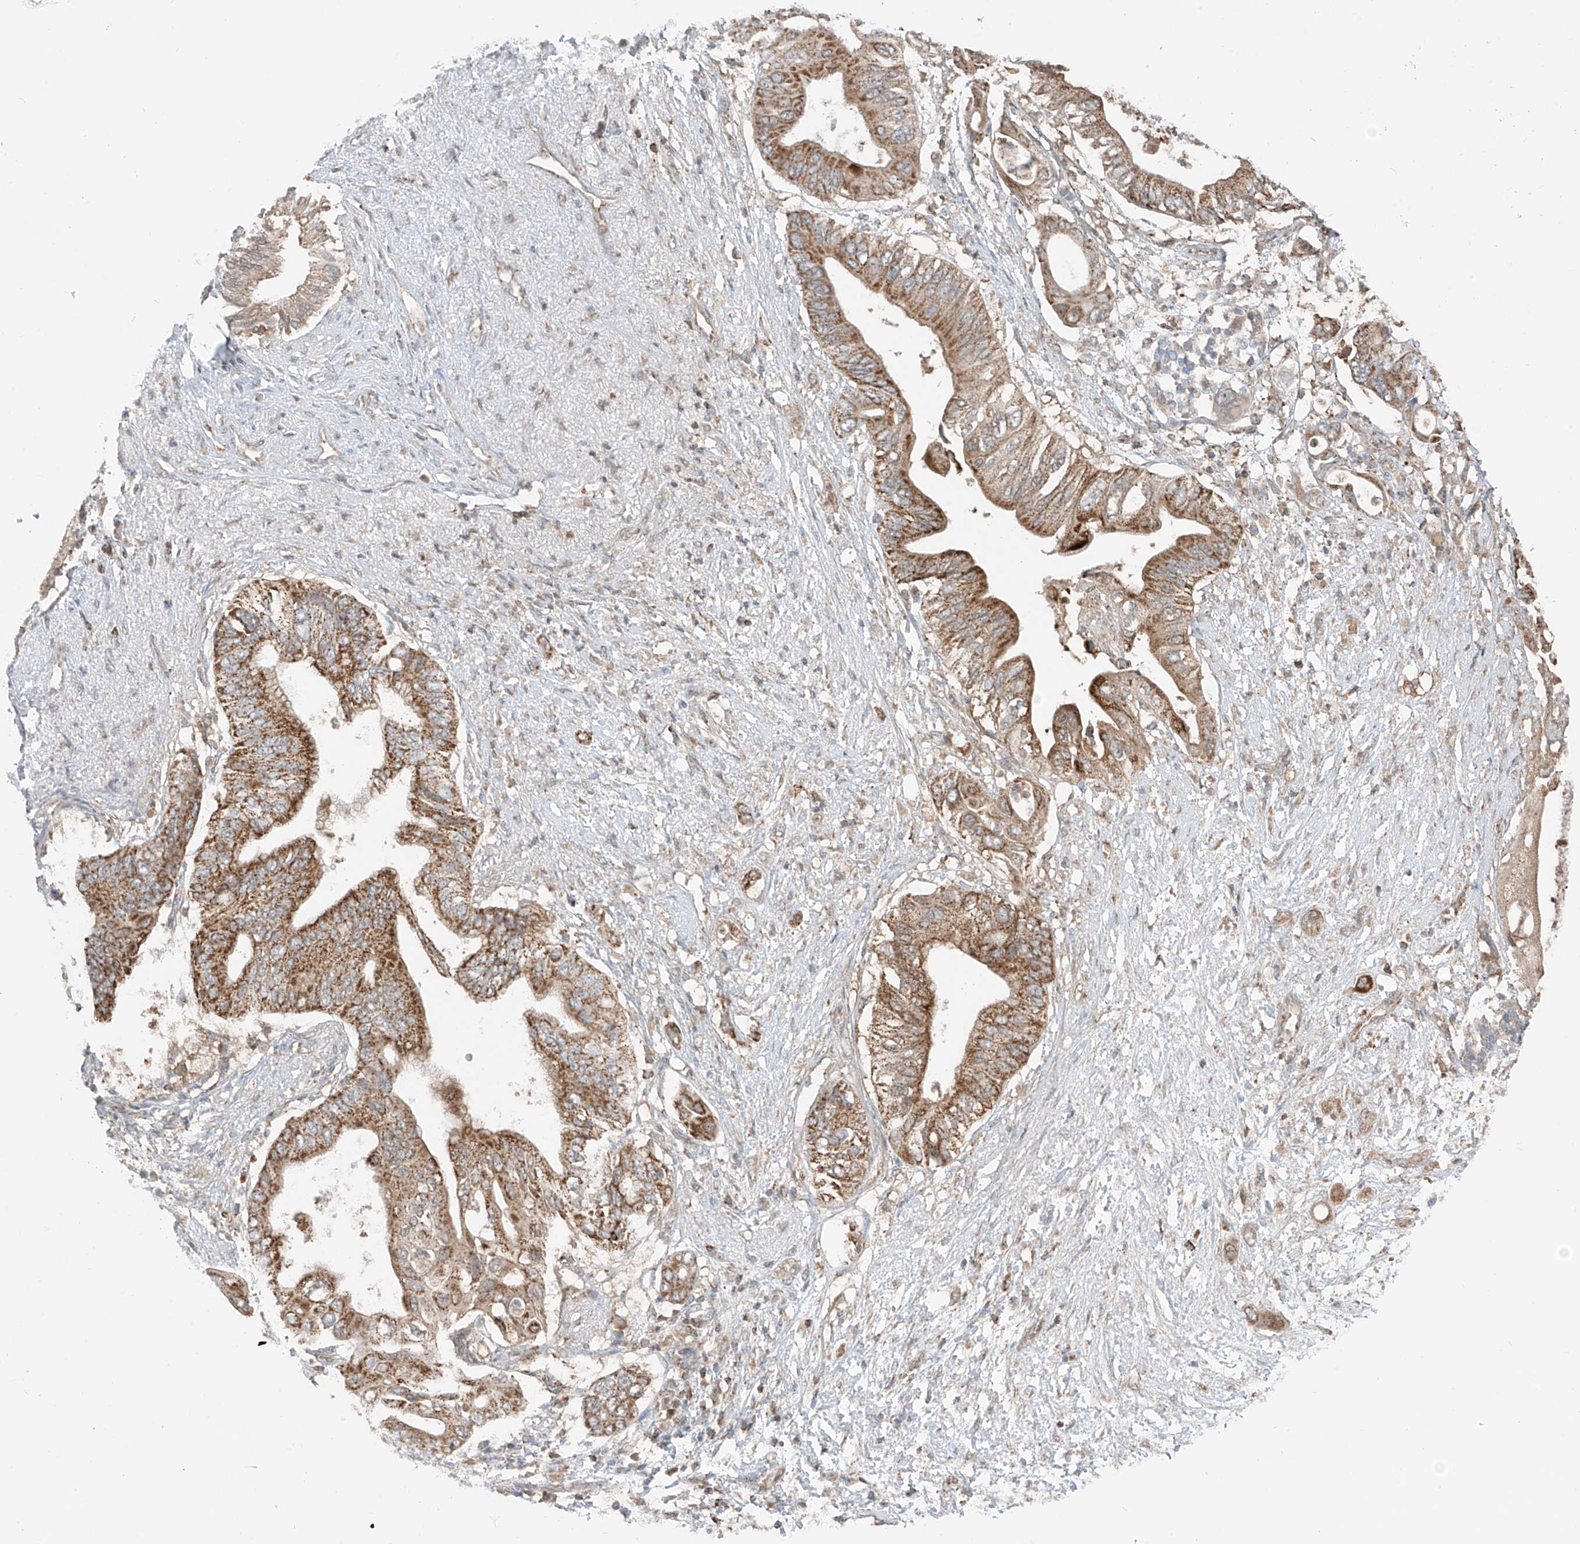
{"staining": {"intensity": "moderate", "quantity": ">75%", "location": "cytoplasmic/membranous"}, "tissue": "pancreatic cancer", "cell_type": "Tumor cells", "image_type": "cancer", "snomed": [{"axis": "morphology", "description": "Adenocarcinoma, NOS"}, {"axis": "topography", "description": "Pancreas"}], "caption": "Approximately >75% of tumor cells in human pancreatic cancer display moderate cytoplasmic/membranous protein expression as visualized by brown immunohistochemical staining.", "gene": "ETHE1", "patient": {"sex": "male", "age": 66}}